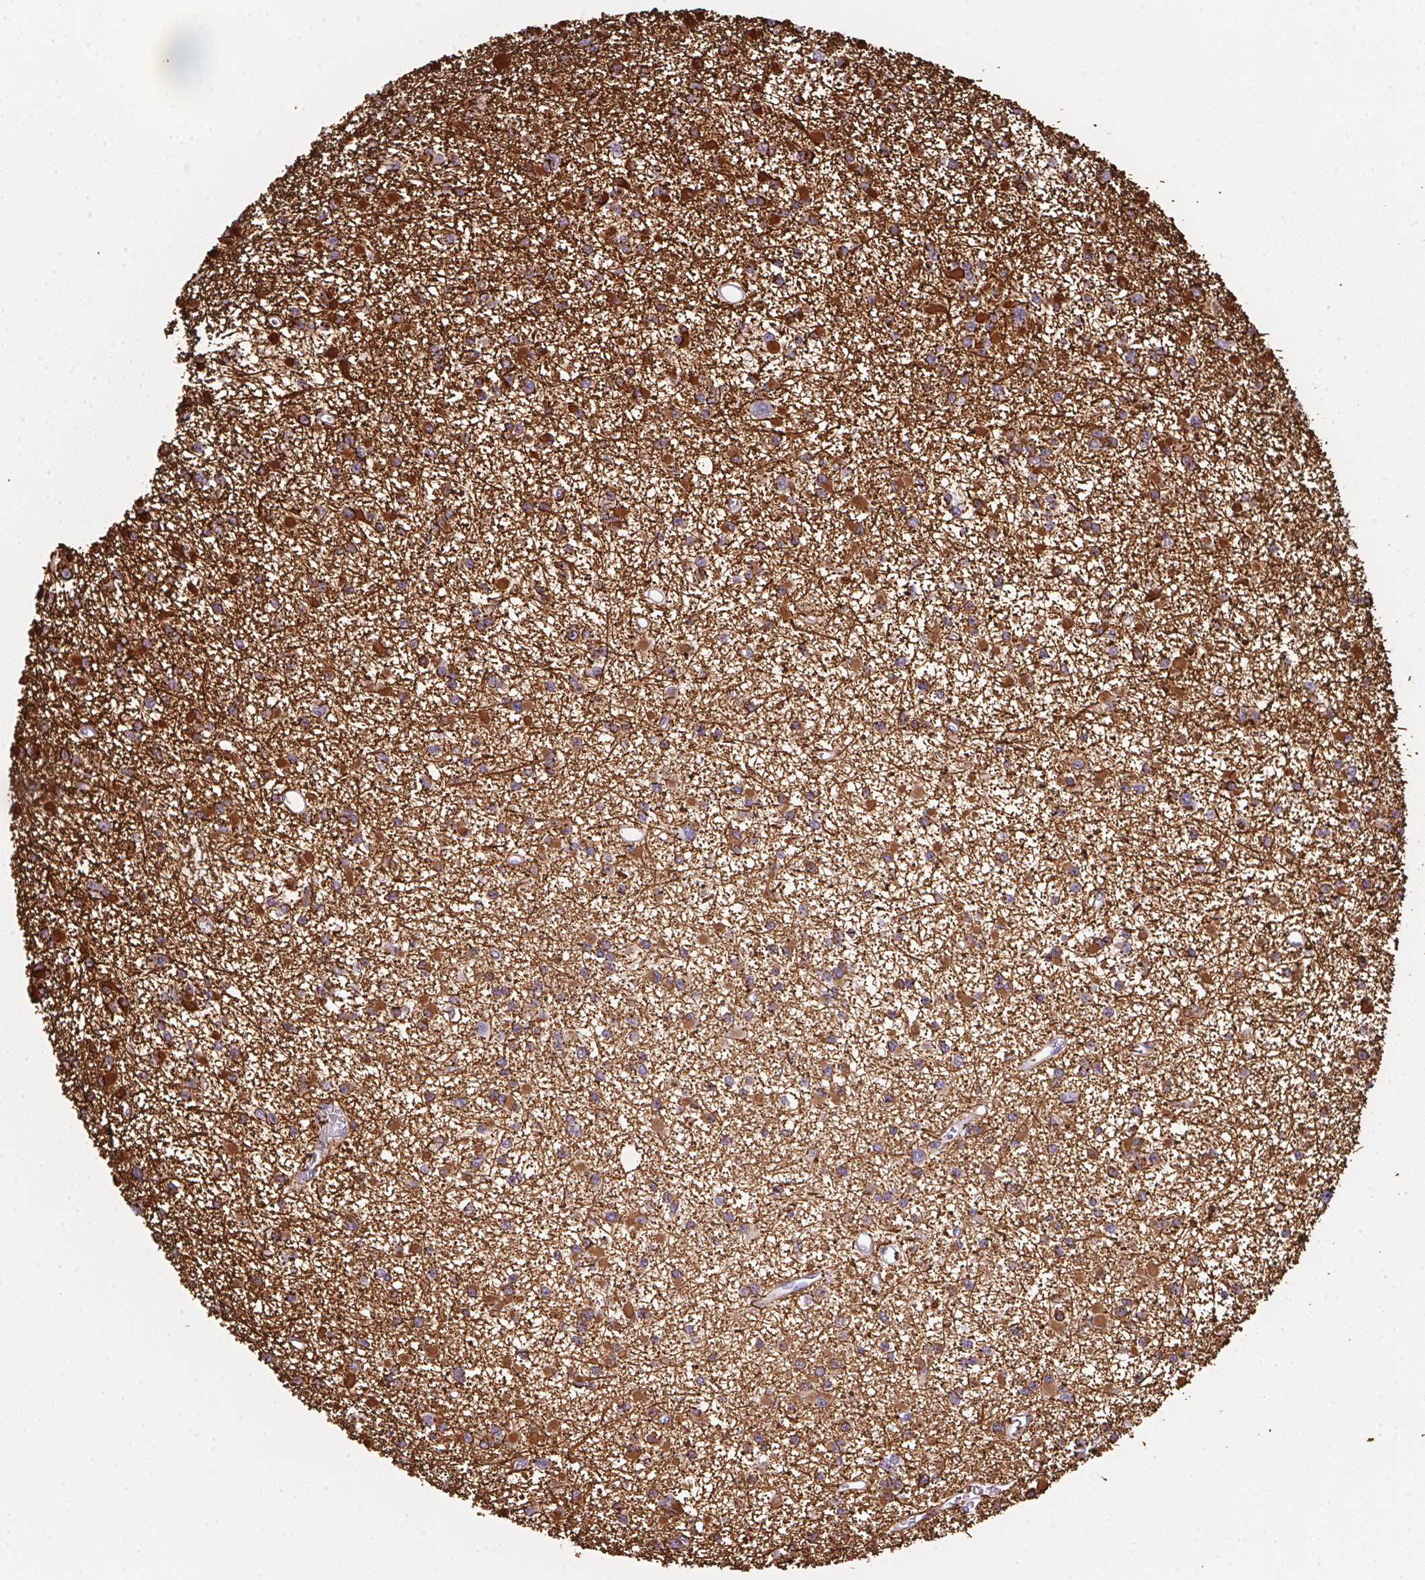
{"staining": {"intensity": "moderate", "quantity": ">75%", "location": "cytoplasmic/membranous"}, "tissue": "glioma", "cell_type": "Tumor cells", "image_type": "cancer", "snomed": [{"axis": "morphology", "description": "Glioma, malignant, Low grade"}, {"axis": "topography", "description": "Brain"}], "caption": "The micrograph shows immunohistochemical staining of glioma. There is moderate cytoplasmic/membranous staining is identified in approximately >75% of tumor cells.", "gene": "ECPAS", "patient": {"sex": "female", "age": 22}}